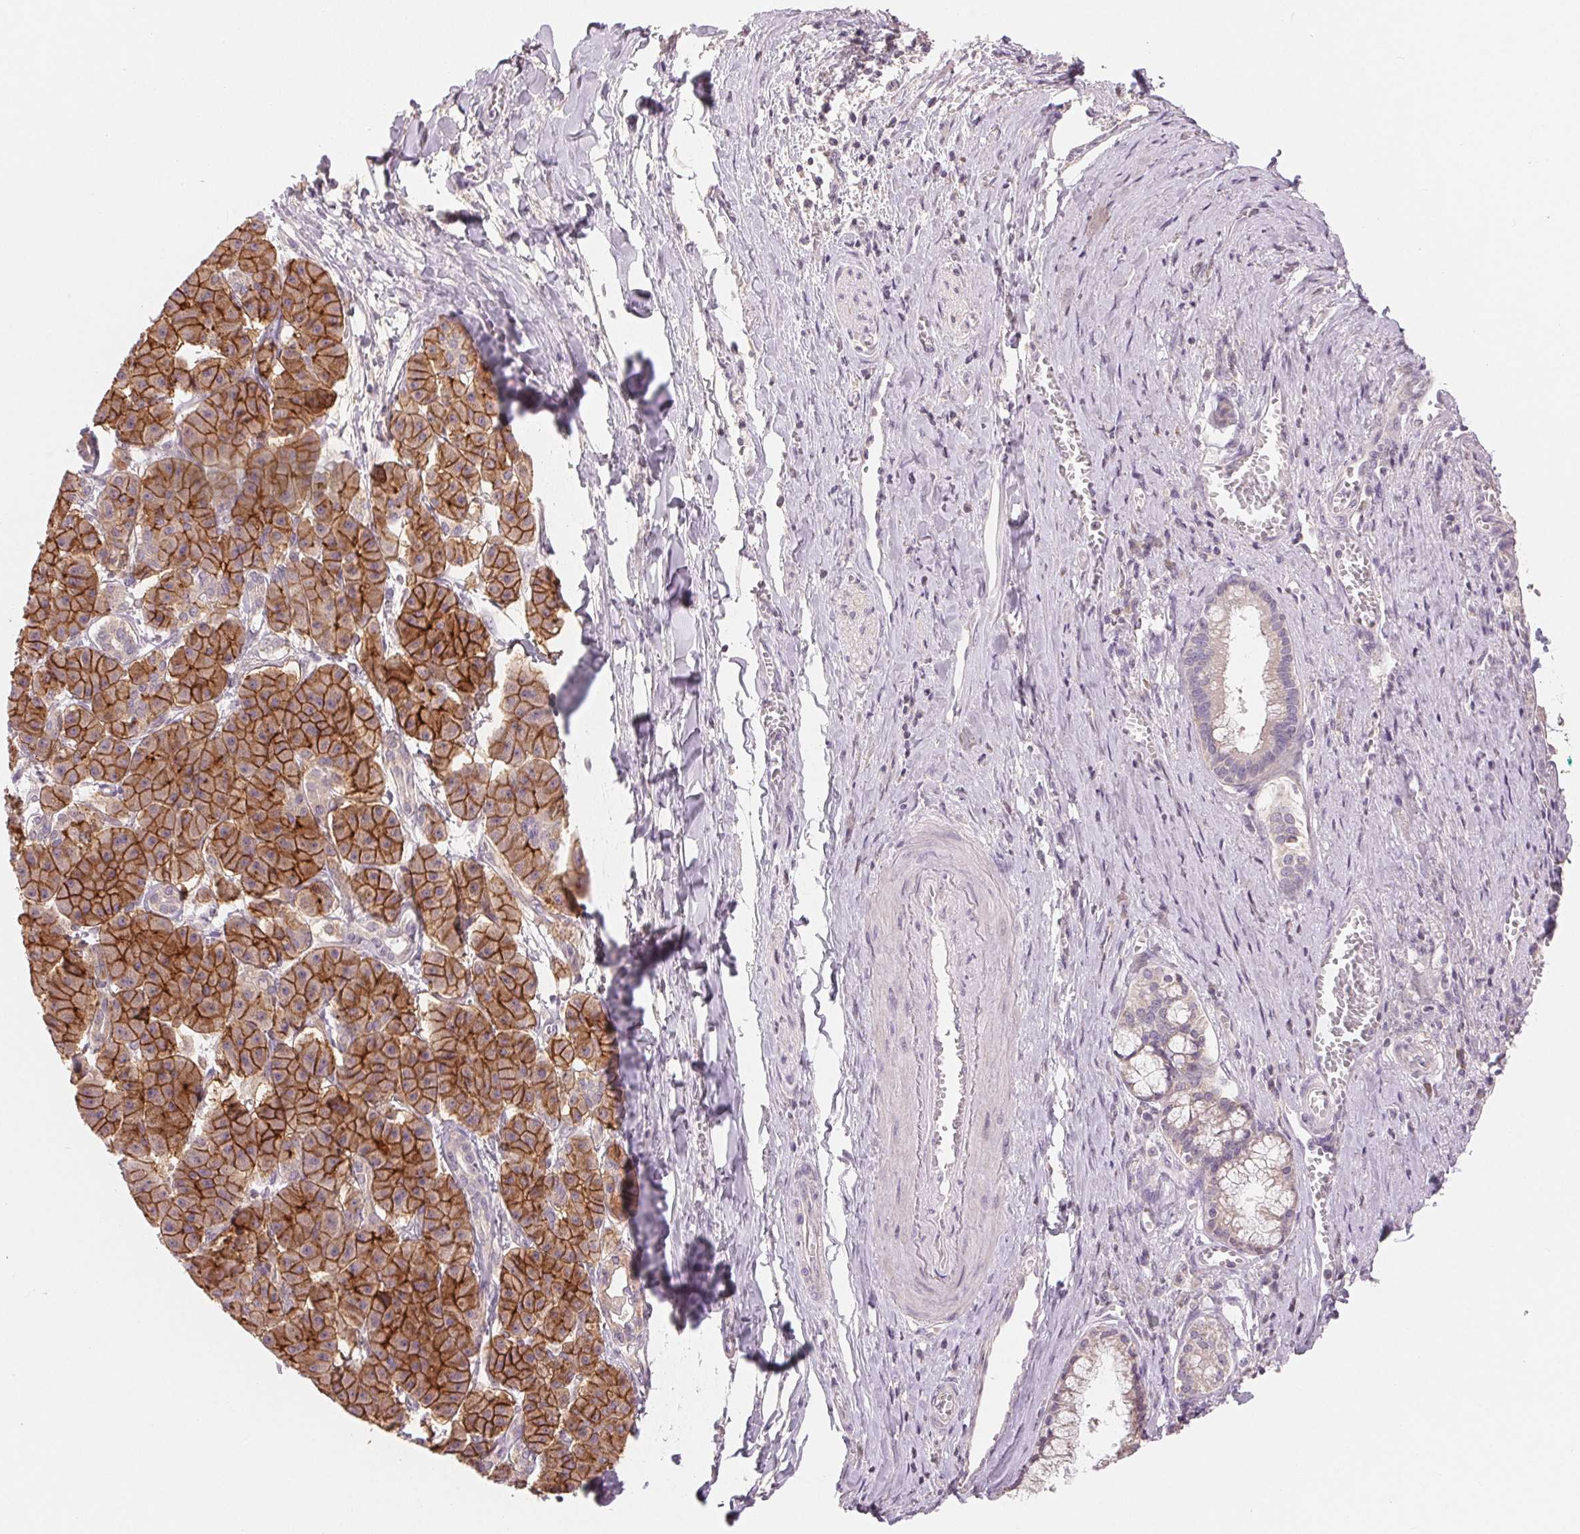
{"staining": {"intensity": "negative", "quantity": "none", "location": "none"}, "tissue": "pancreatic cancer", "cell_type": "Tumor cells", "image_type": "cancer", "snomed": [{"axis": "morphology", "description": "Normal tissue, NOS"}, {"axis": "morphology", "description": "Adenocarcinoma, NOS"}, {"axis": "topography", "description": "Lymph node"}, {"axis": "topography", "description": "Pancreas"}], "caption": "IHC of human adenocarcinoma (pancreatic) displays no staining in tumor cells.", "gene": "AQP8", "patient": {"sex": "female", "age": 58}}